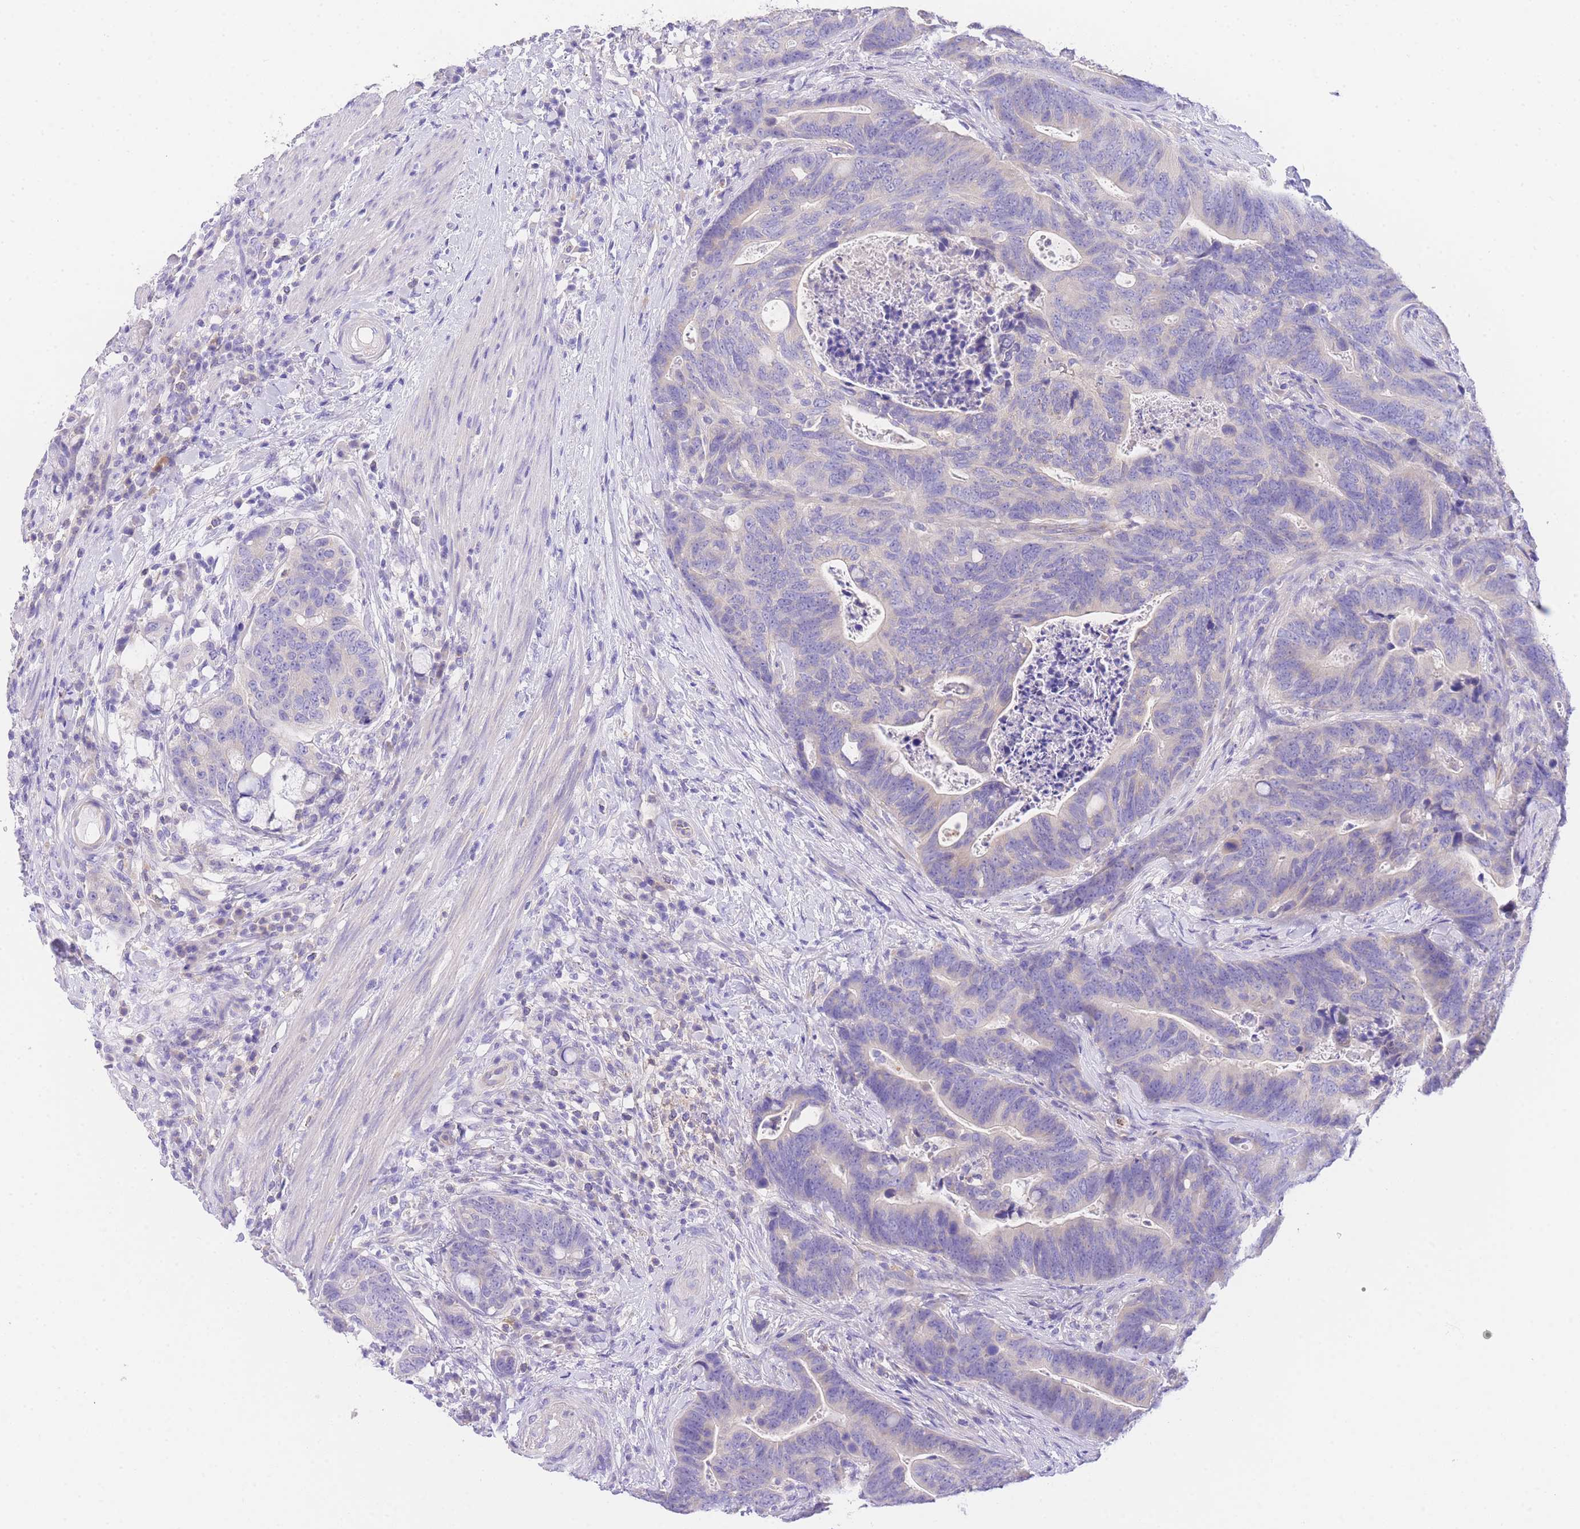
{"staining": {"intensity": "negative", "quantity": "none", "location": "none"}, "tissue": "colorectal cancer", "cell_type": "Tumor cells", "image_type": "cancer", "snomed": [{"axis": "morphology", "description": "Adenocarcinoma, NOS"}, {"axis": "topography", "description": "Colon"}], "caption": "IHC histopathology image of human colorectal adenocarcinoma stained for a protein (brown), which shows no positivity in tumor cells.", "gene": "EPN2", "patient": {"sex": "female", "age": 82}}